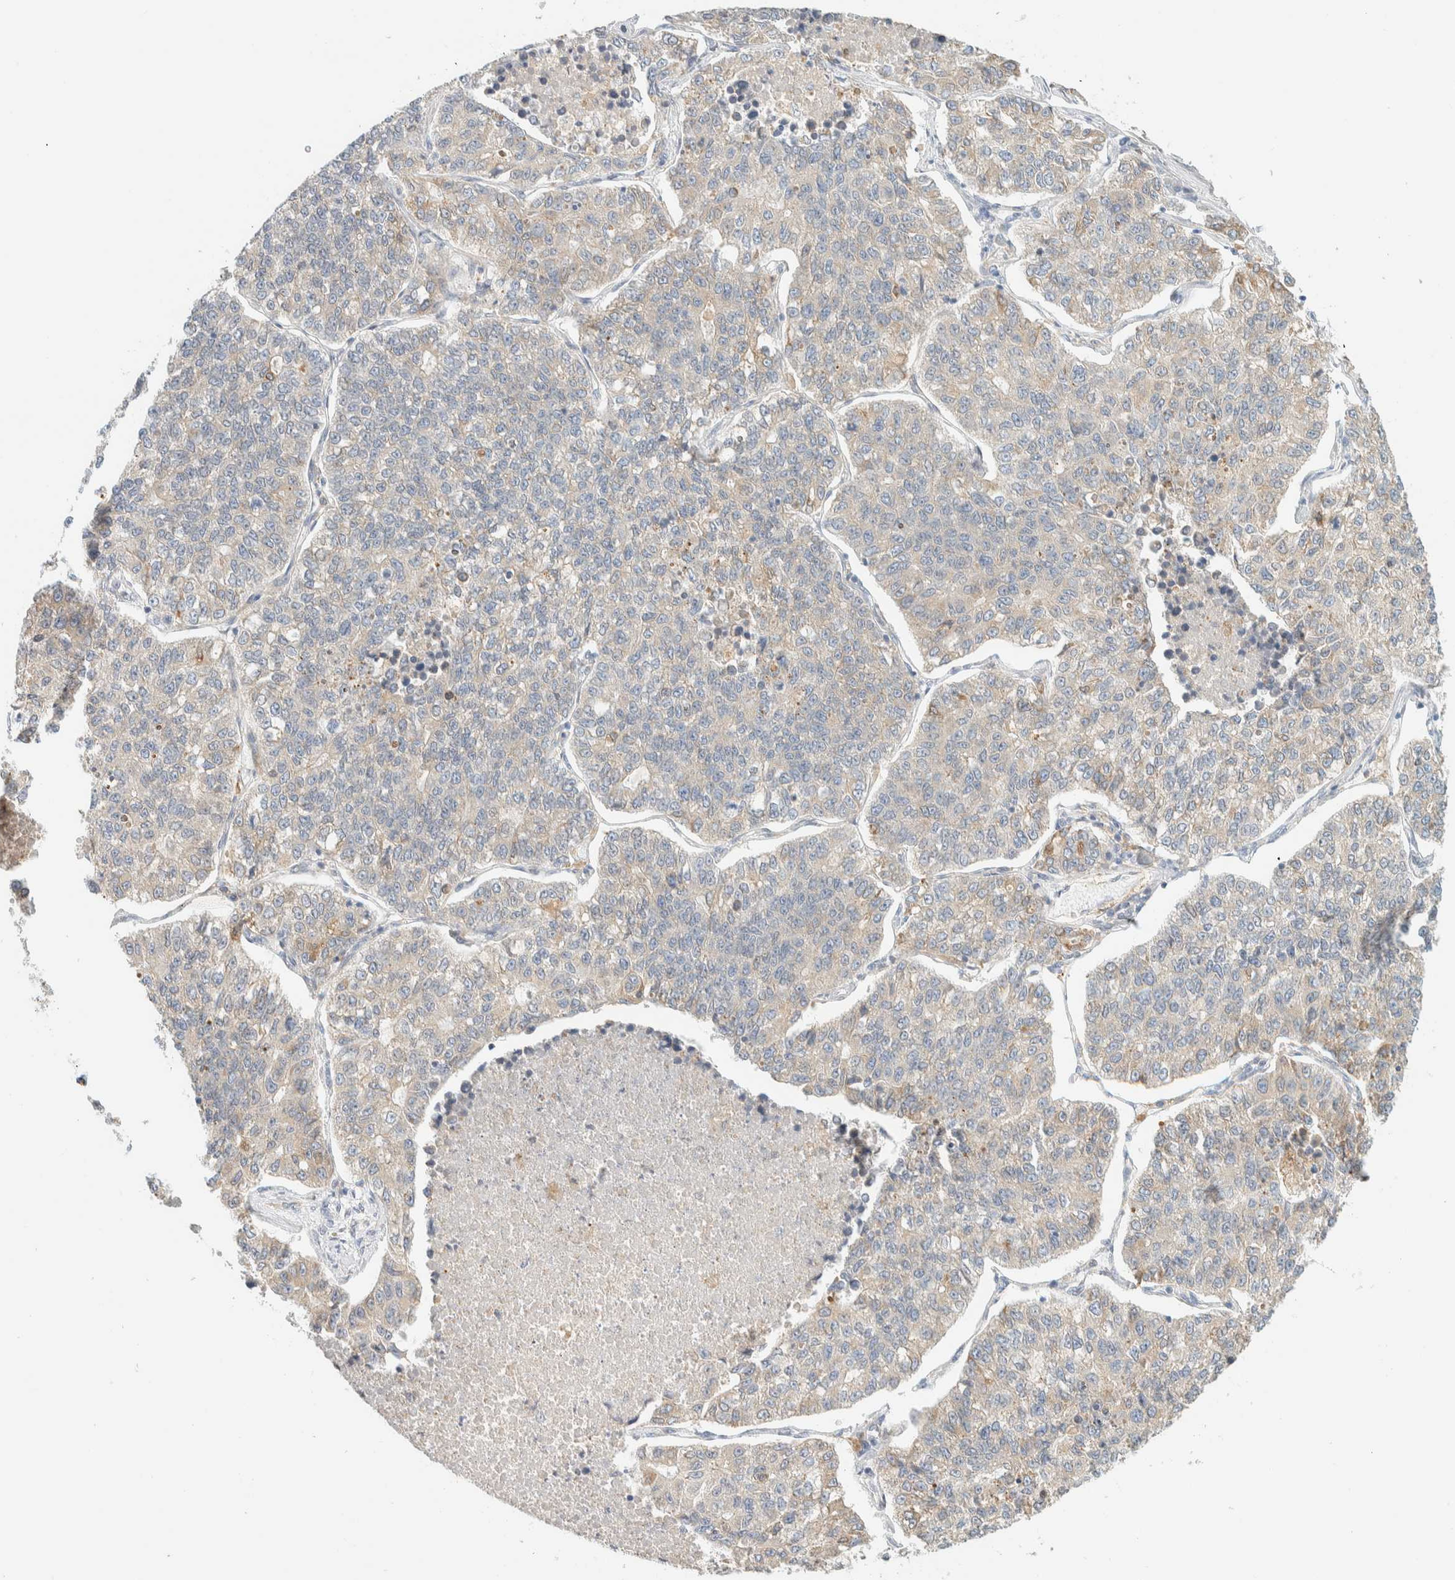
{"staining": {"intensity": "weak", "quantity": "<25%", "location": "cytoplasmic/membranous"}, "tissue": "lung cancer", "cell_type": "Tumor cells", "image_type": "cancer", "snomed": [{"axis": "morphology", "description": "Adenocarcinoma, NOS"}, {"axis": "topography", "description": "Lung"}], "caption": "There is no significant positivity in tumor cells of lung cancer.", "gene": "NT5C", "patient": {"sex": "male", "age": 49}}